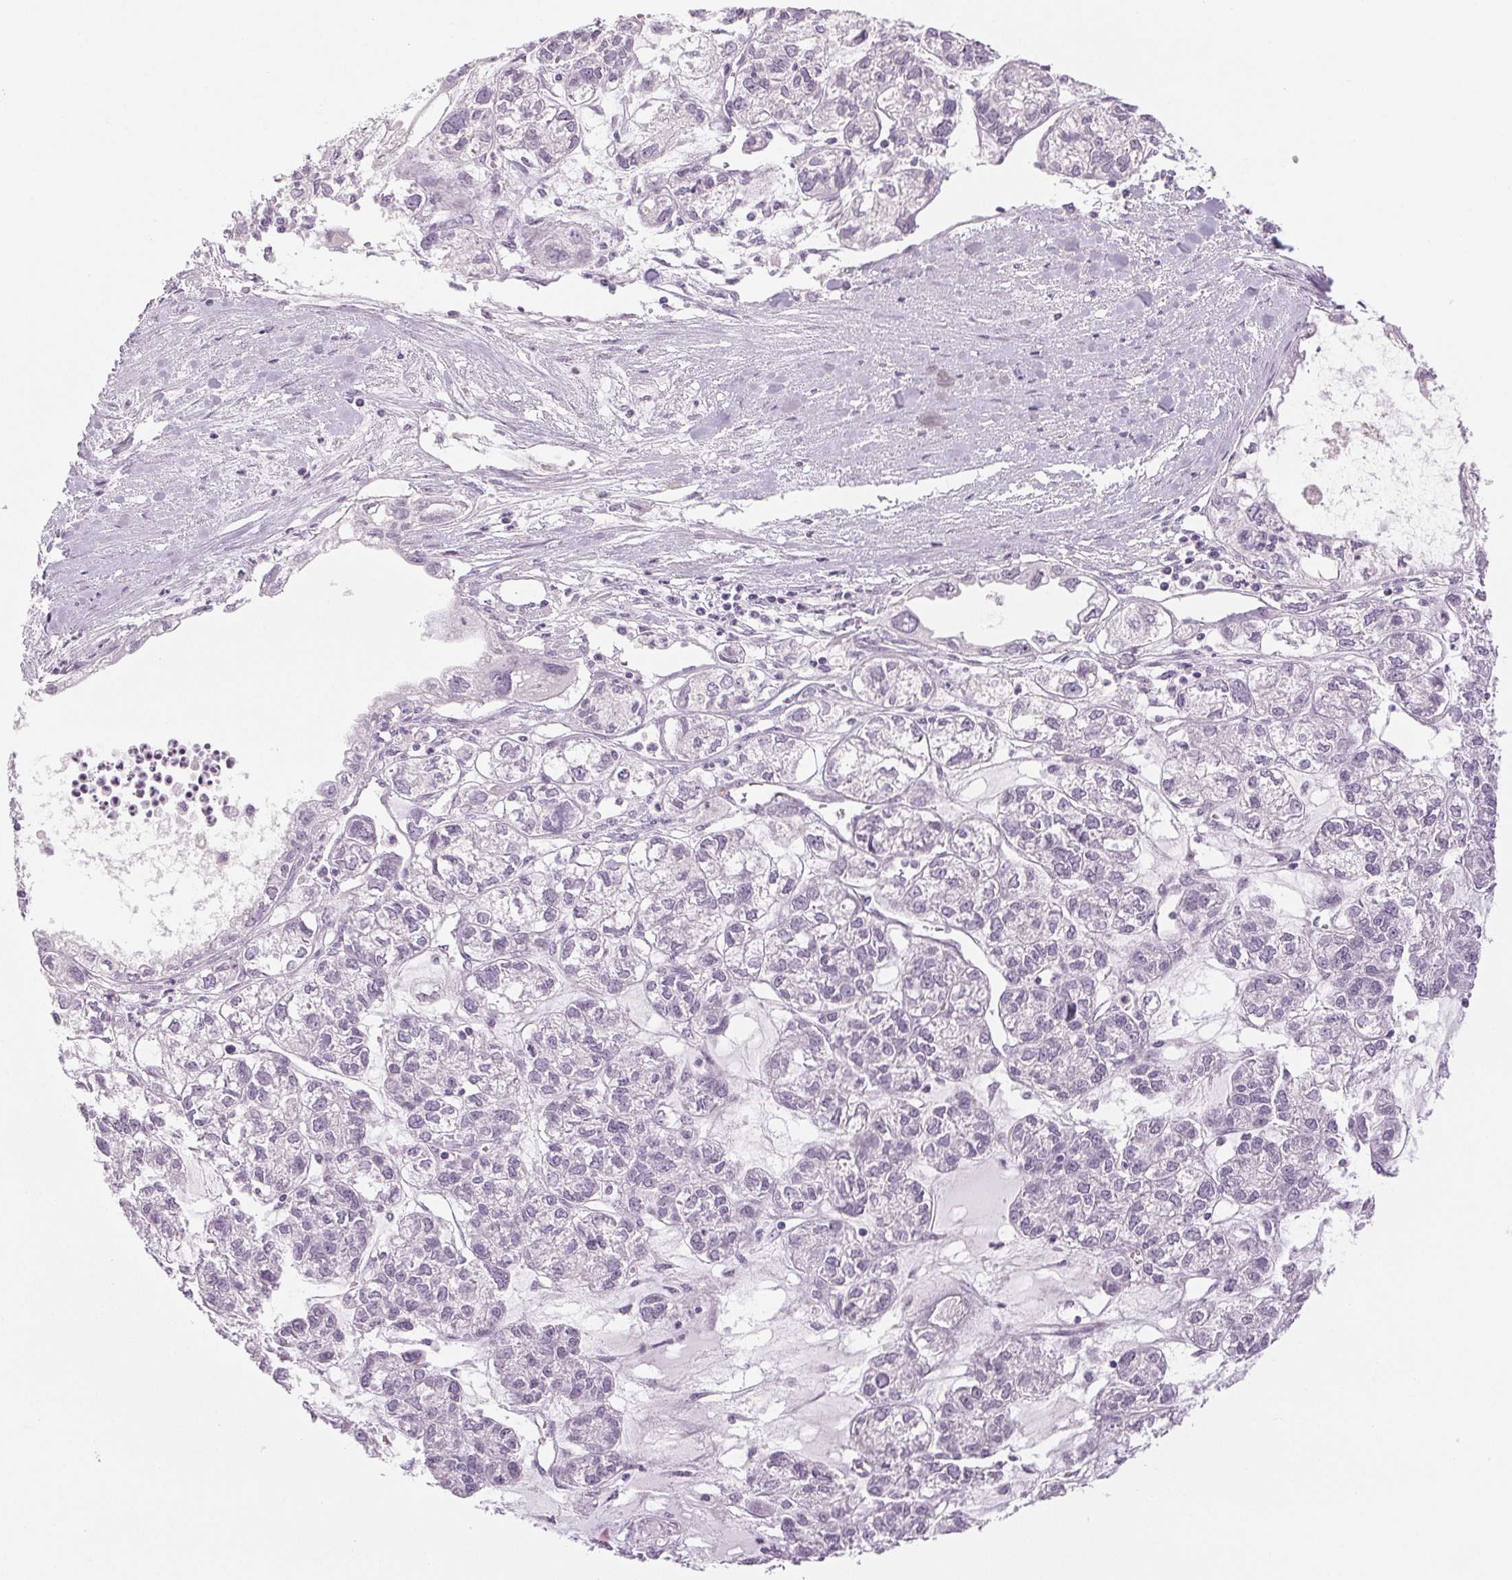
{"staining": {"intensity": "negative", "quantity": "none", "location": "none"}, "tissue": "ovarian cancer", "cell_type": "Tumor cells", "image_type": "cancer", "snomed": [{"axis": "morphology", "description": "Carcinoma, endometroid"}, {"axis": "topography", "description": "Ovary"}], "caption": "A histopathology image of human ovarian endometroid carcinoma is negative for staining in tumor cells.", "gene": "EHHADH", "patient": {"sex": "female", "age": 64}}